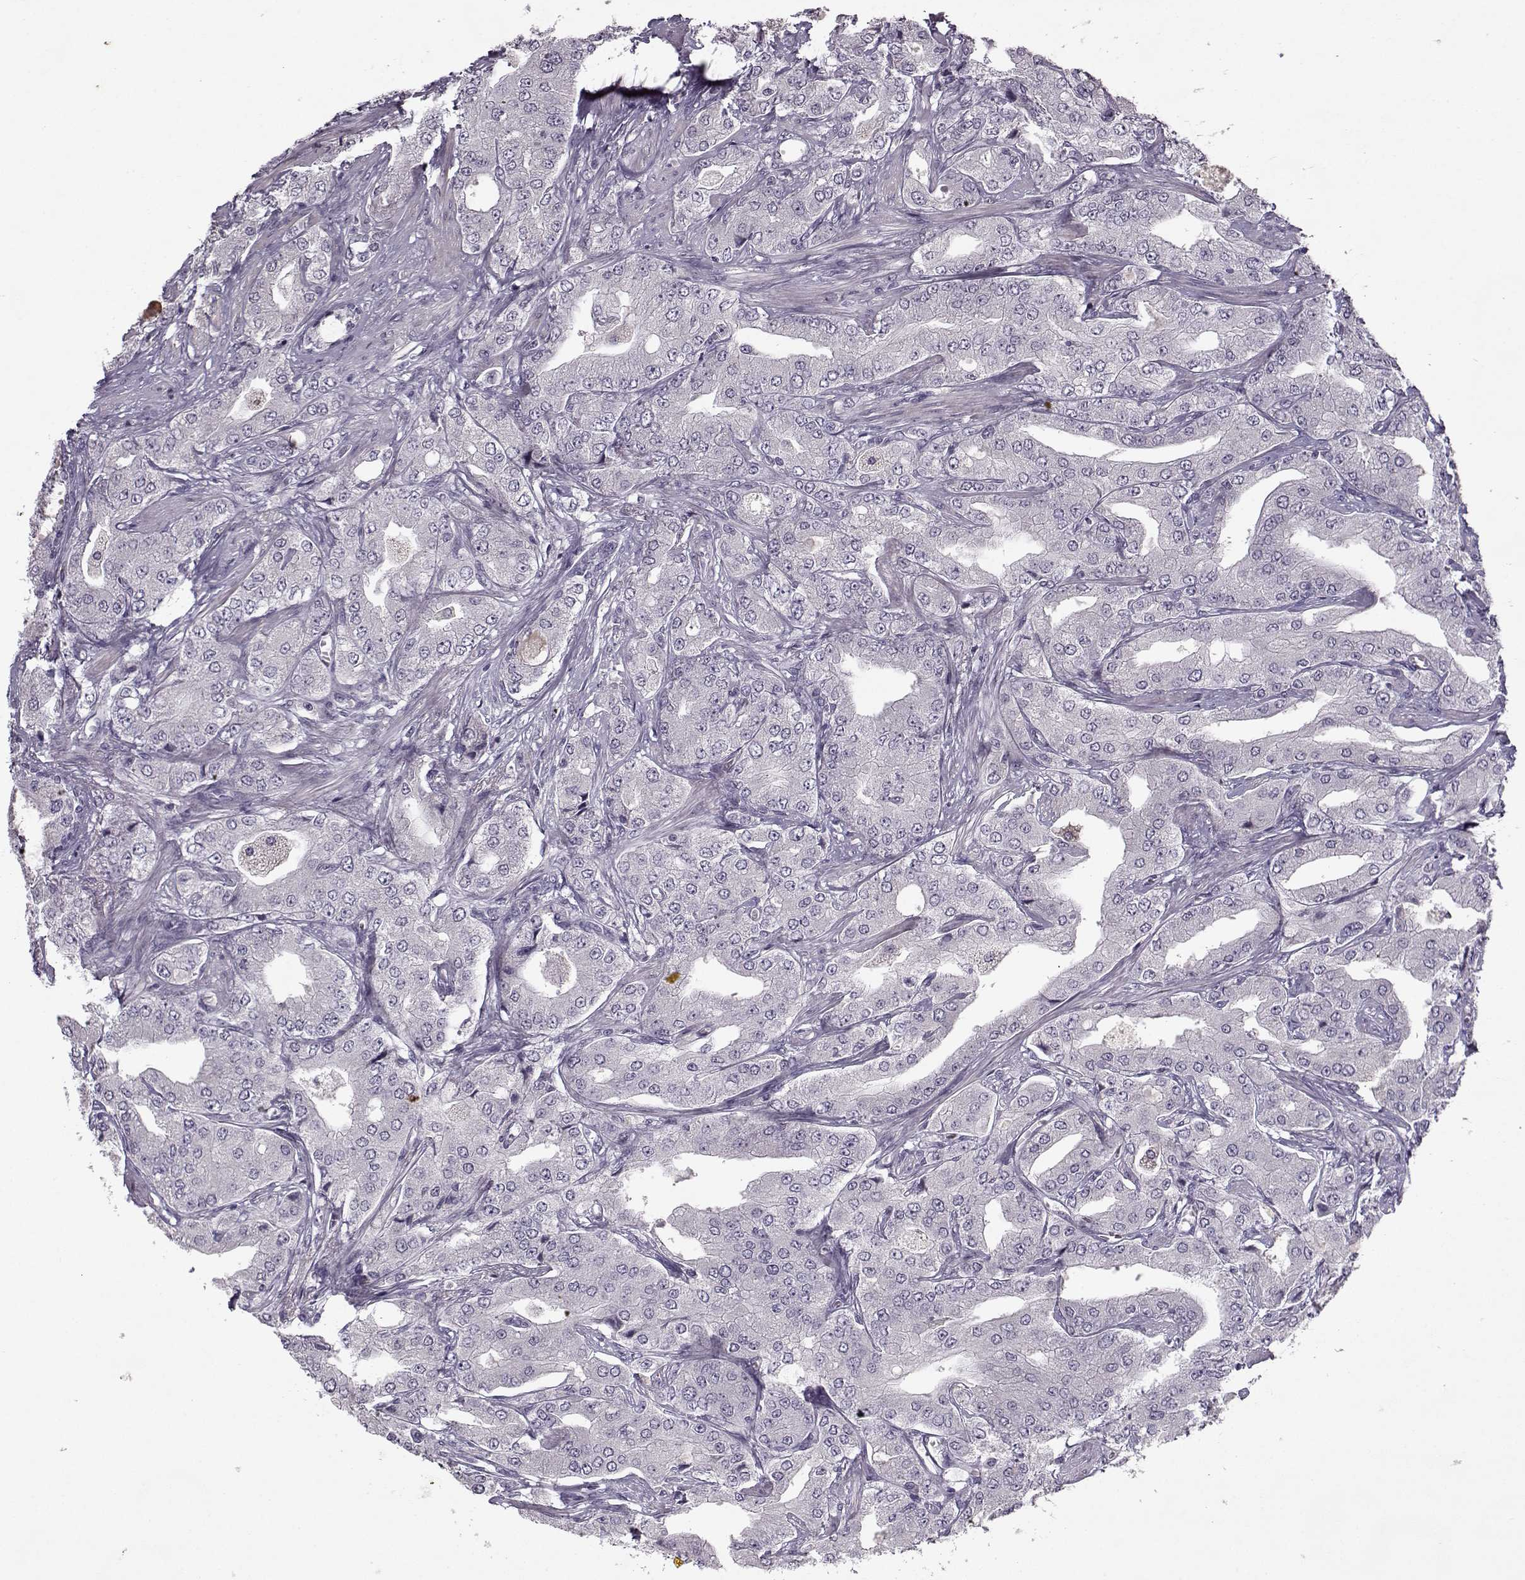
{"staining": {"intensity": "negative", "quantity": "none", "location": "none"}, "tissue": "prostate cancer", "cell_type": "Tumor cells", "image_type": "cancer", "snomed": [{"axis": "morphology", "description": "Adenocarcinoma, Low grade"}, {"axis": "topography", "description": "Prostate"}], "caption": "Tumor cells are negative for protein expression in human adenocarcinoma (low-grade) (prostate).", "gene": "KRT9", "patient": {"sex": "male", "age": 60}}